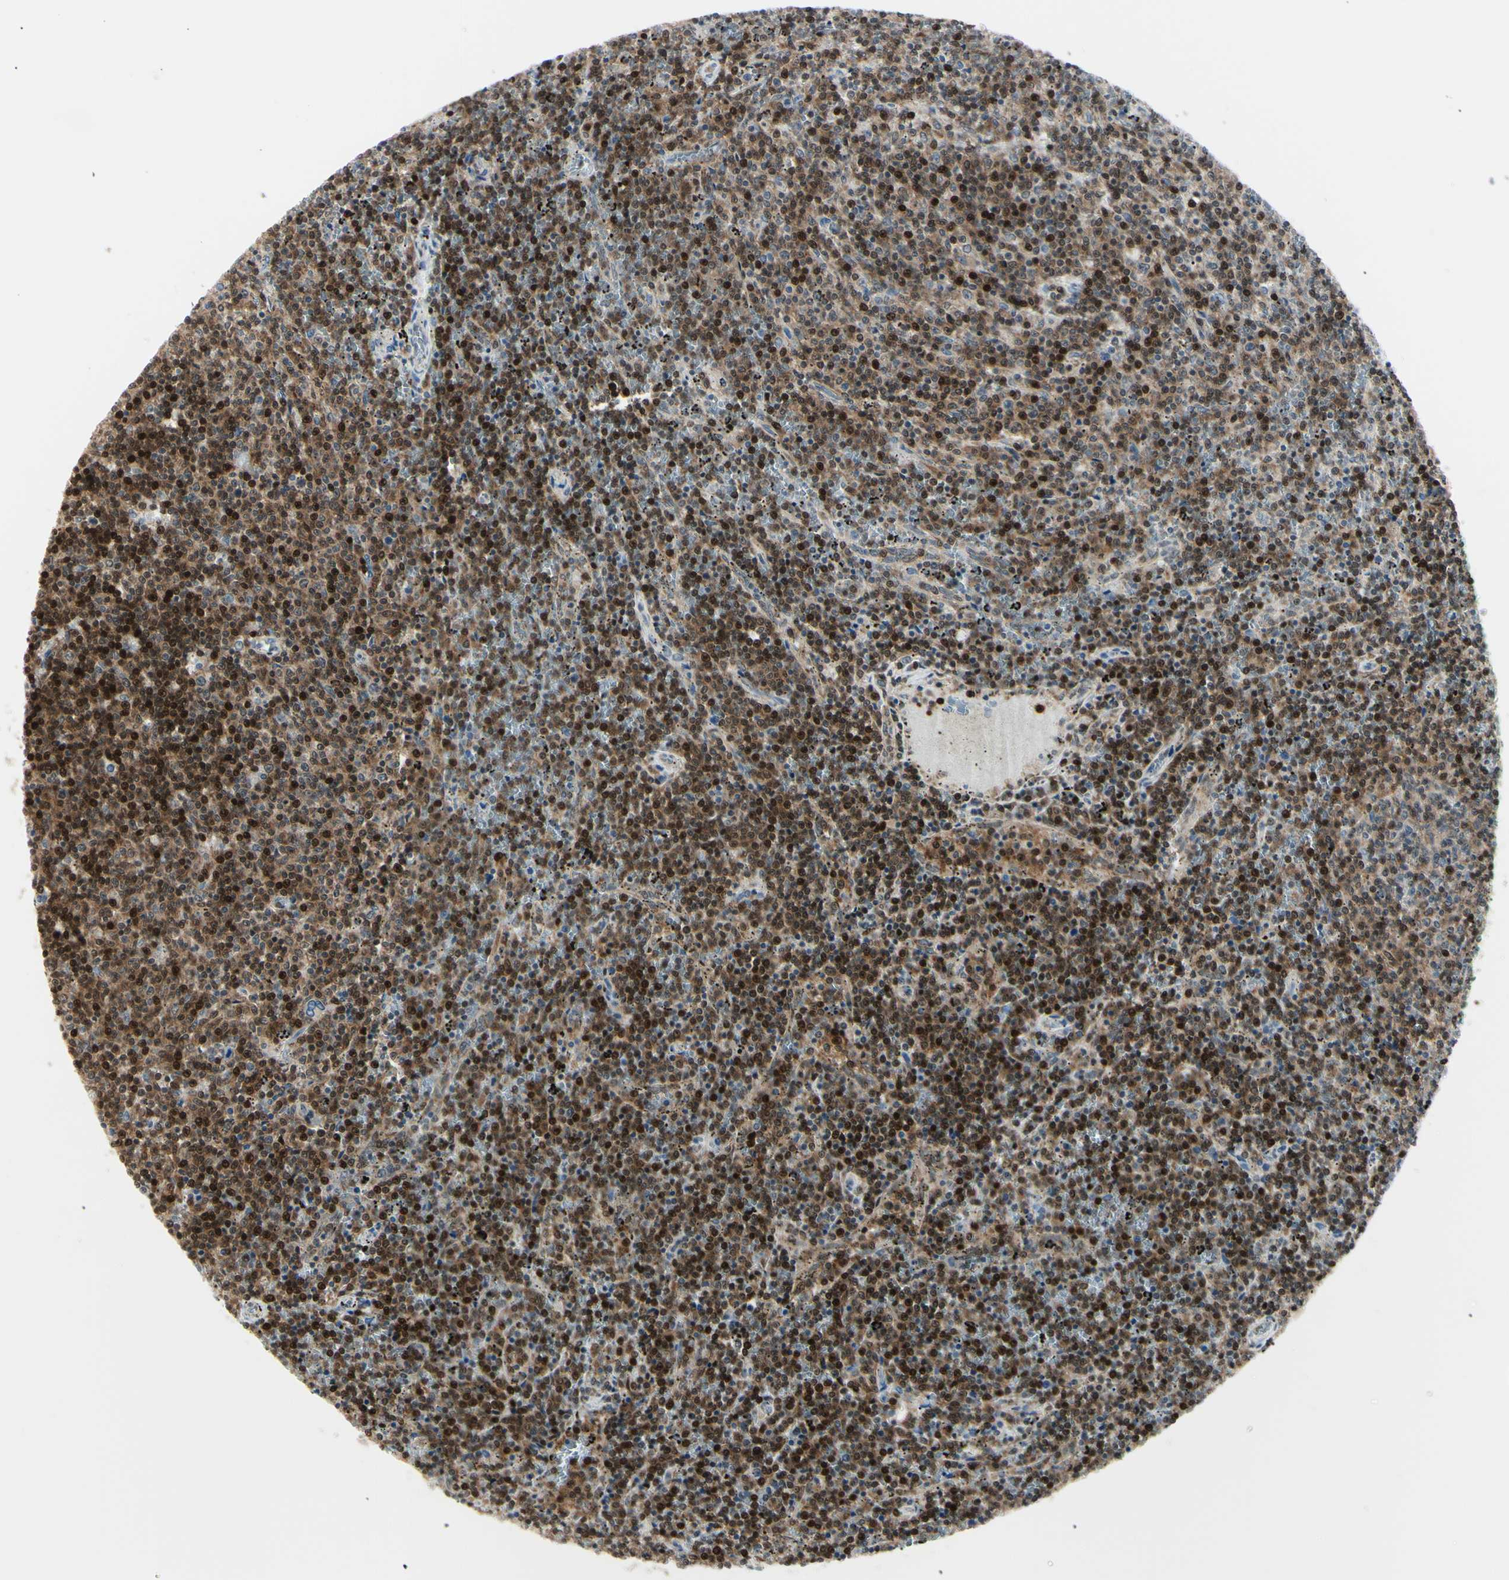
{"staining": {"intensity": "moderate", "quantity": ">75%", "location": "cytoplasmic/membranous,nuclear"}, "tissue": "lymphoma", "cell_type": "Tumor cells", "image_type": "cancer", "snomed": [{"axis": "morphology", "description": "Malignant lymphoma, non-Hodgkin's type, Low grade"}, {"axis": "topography", "description": "Spleen"}], "caption": "Low-grade malignant lymphoma, non-Hodgkin's type tissue reveals moderate cytoplasmic/membranous and nuclear positivity in about >75% of tumor cells", "gene": "PGK1", "patient": {"sex": "female", "age": 50}}